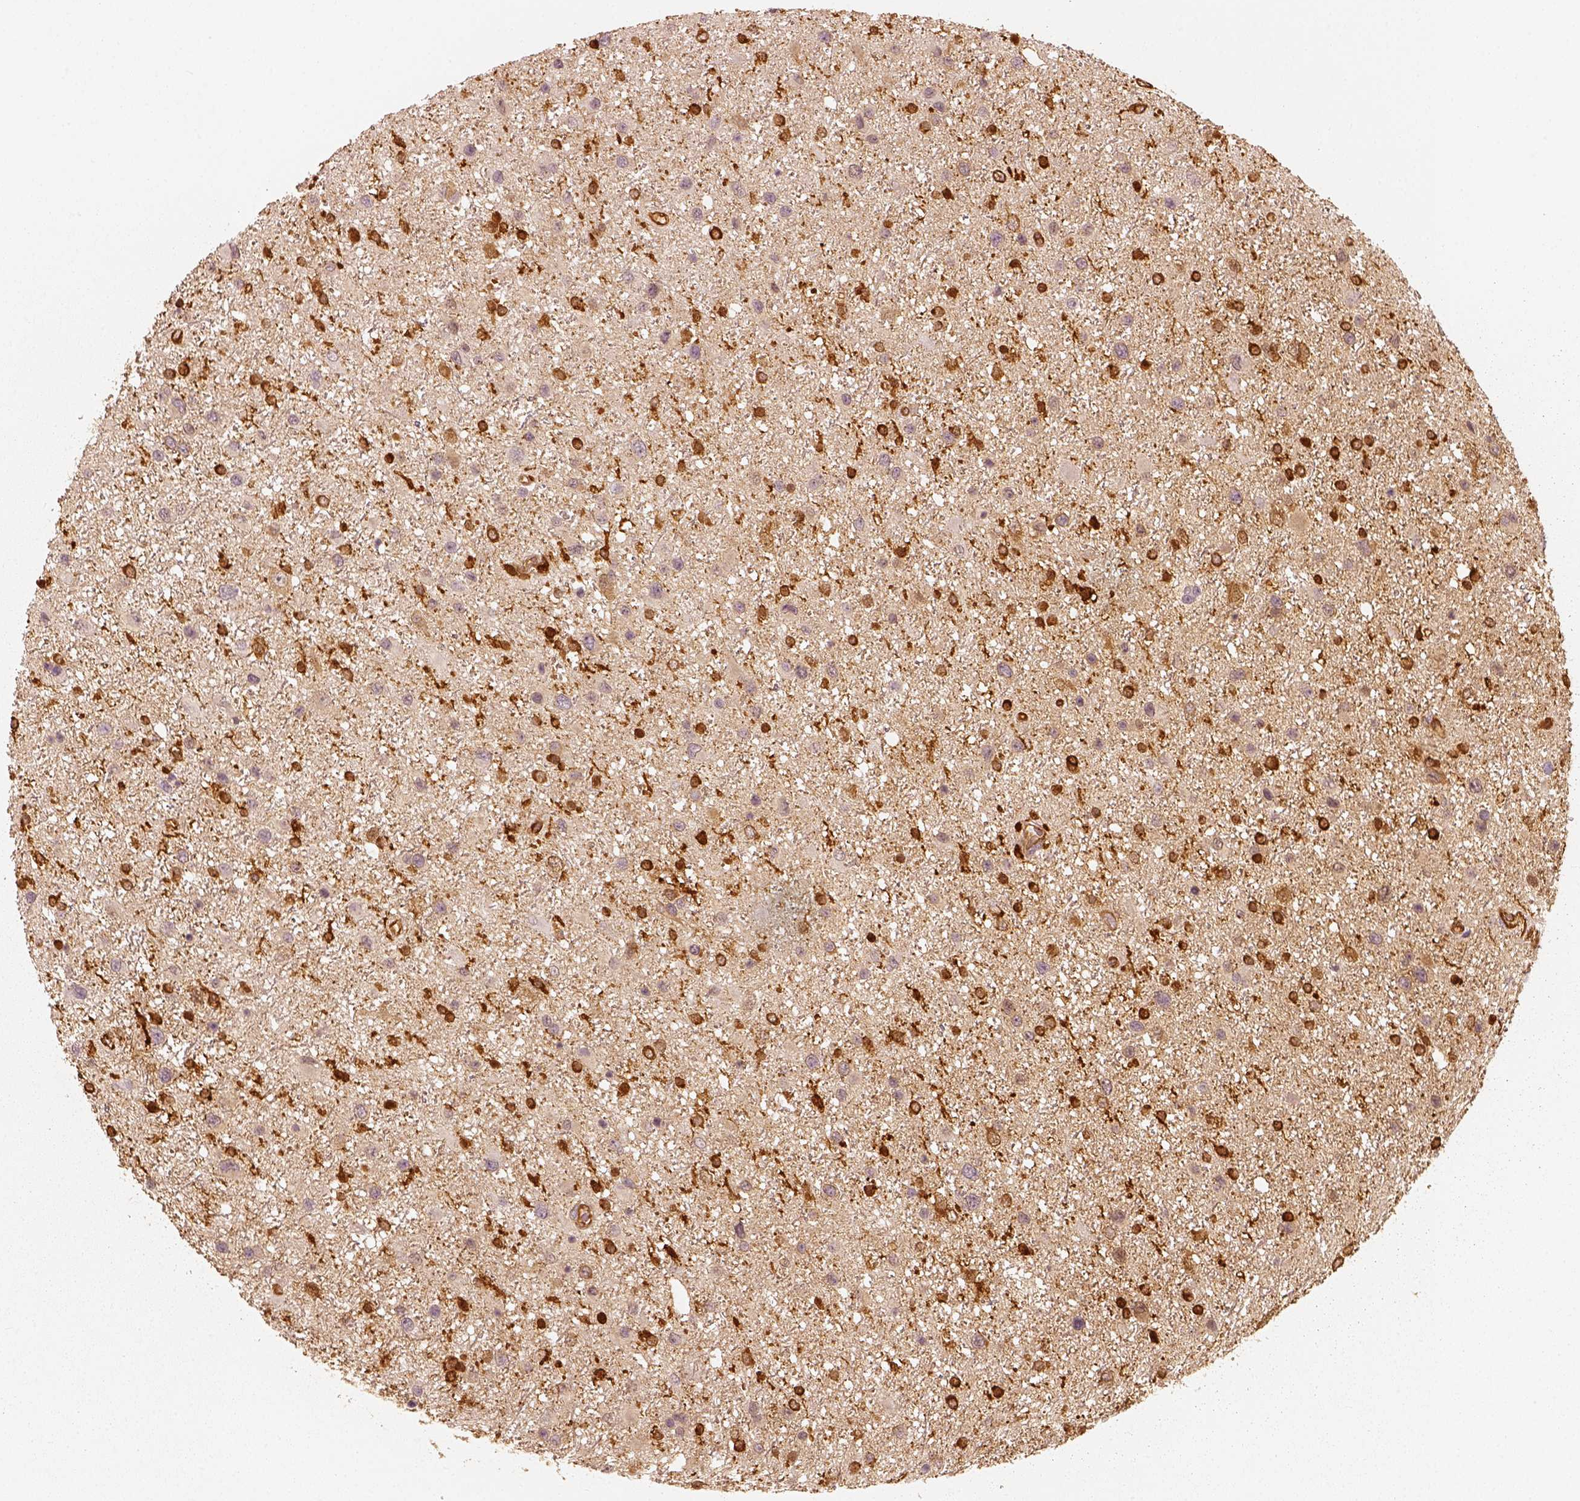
{"staining": {"intensity": "negative", "quantity": "none", "location": "none"}, "tissue": "glioma", "cell_type": "Tumor cells", "image_type": "cancer", "snomed": [{"axis": "morphology", "description": "Glioma, malignant, Low grade"}, {"axis": "topography", "description": "Brain"}], "caption": "Tumor cells are negative for brown protein staining in glioma. (Stains: DAB immunohistochemistry with hematoxylin counter stain, Microscopy: brightfield microscopy at high magnification).", "gene": "FSCN1", "patient": {"sex": "female", "age": 32}}